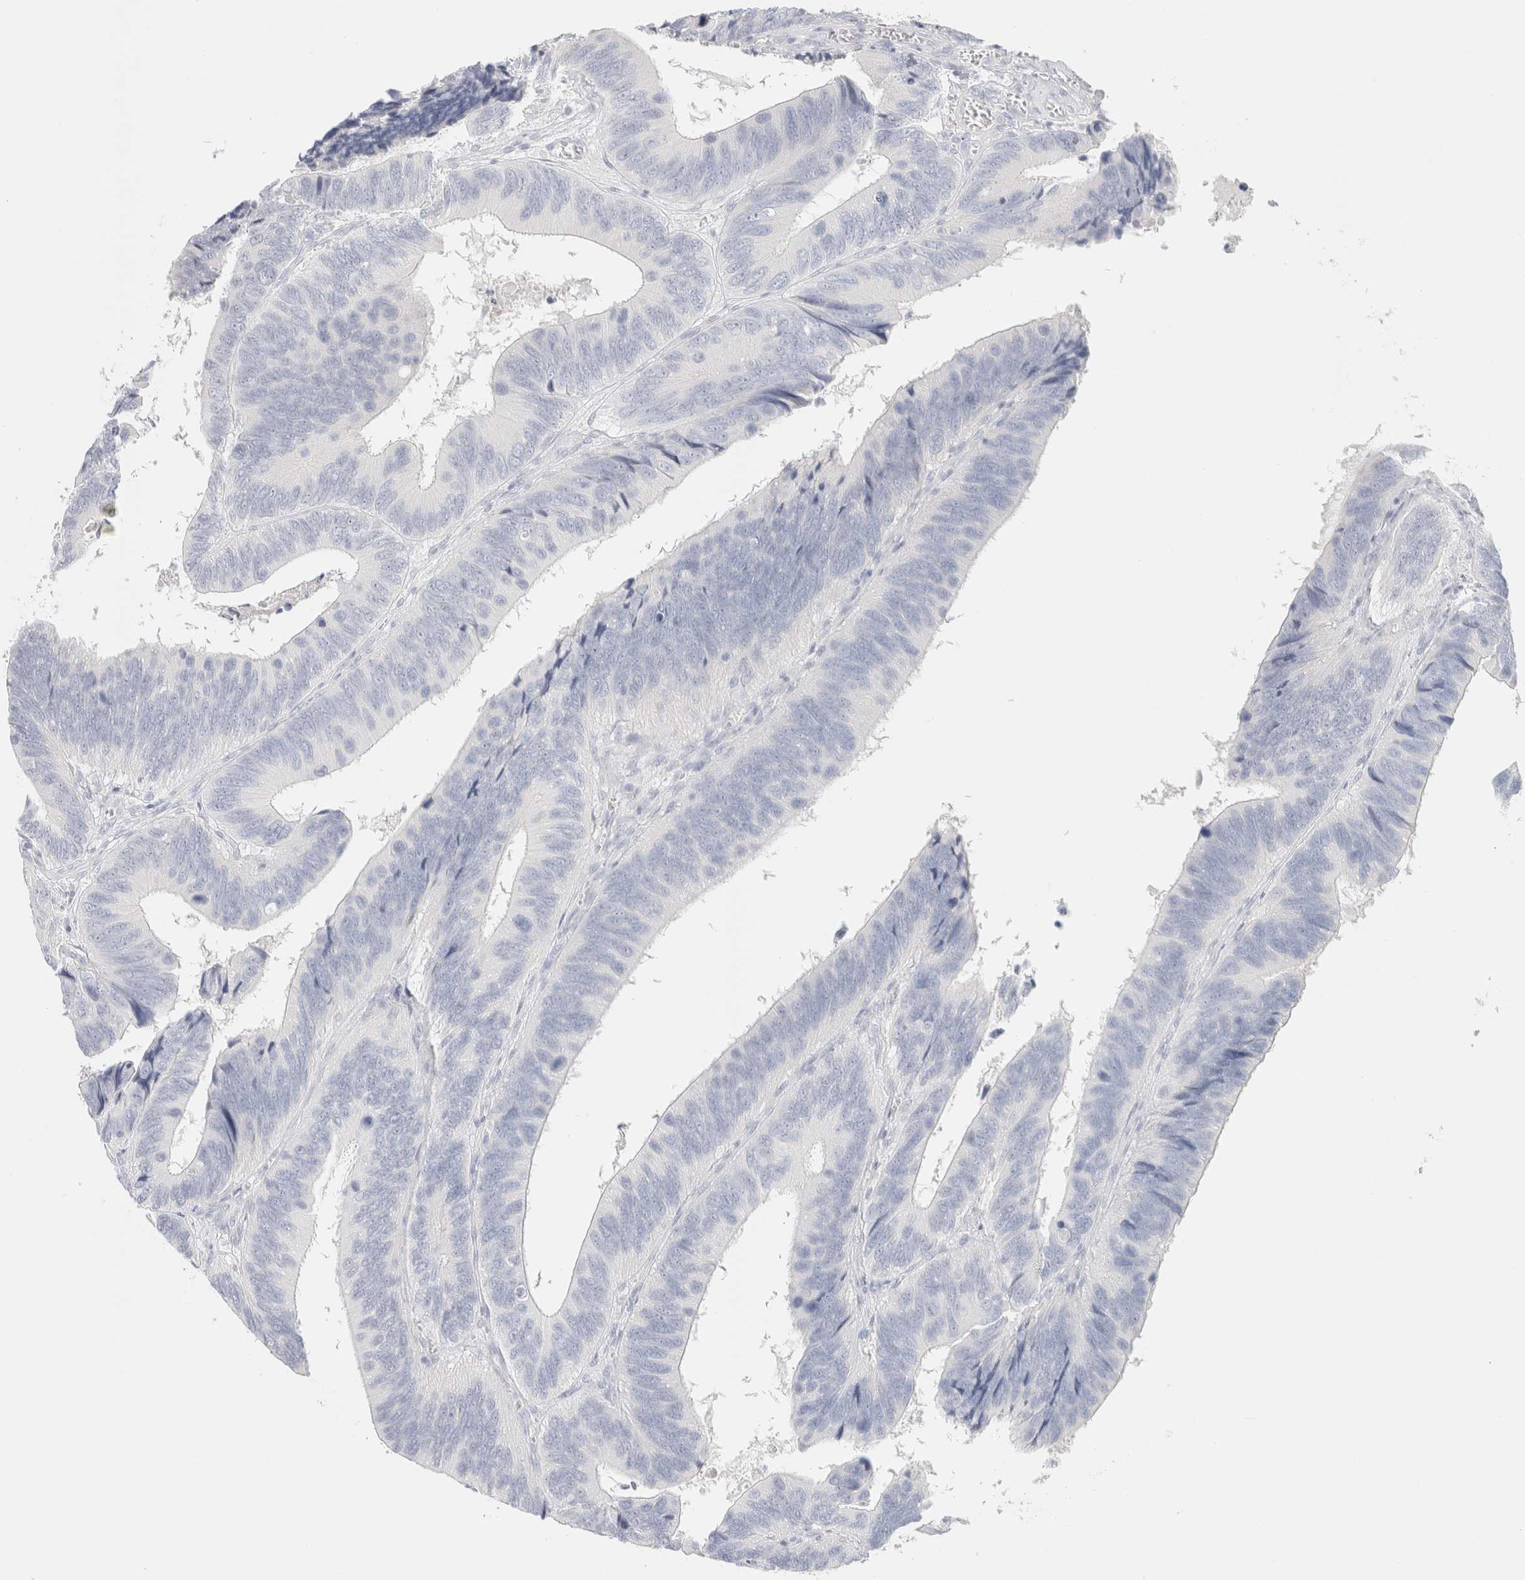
{"staining": {"intensity": "negative", "quantity": "none", "location": "none"}, "tissue": "colorectal cancer", "cell_type": "Tumor cells", "image_type": "cancer", "snomed": [{"axis": "morphology", "description": "Adenocarcinoma, NOS"}, {"axis": "topography", "description": "Colon"}], "caption": "This photomicrograph is of adenocarcinoma (colorectal) stained with immunohistochemistry to label a protein in brown with the nuclei are counter-stained blue. There is no staining in tumor cells.", "gene": "NEFM", "patient": {"sex": "male", "age": 72}}